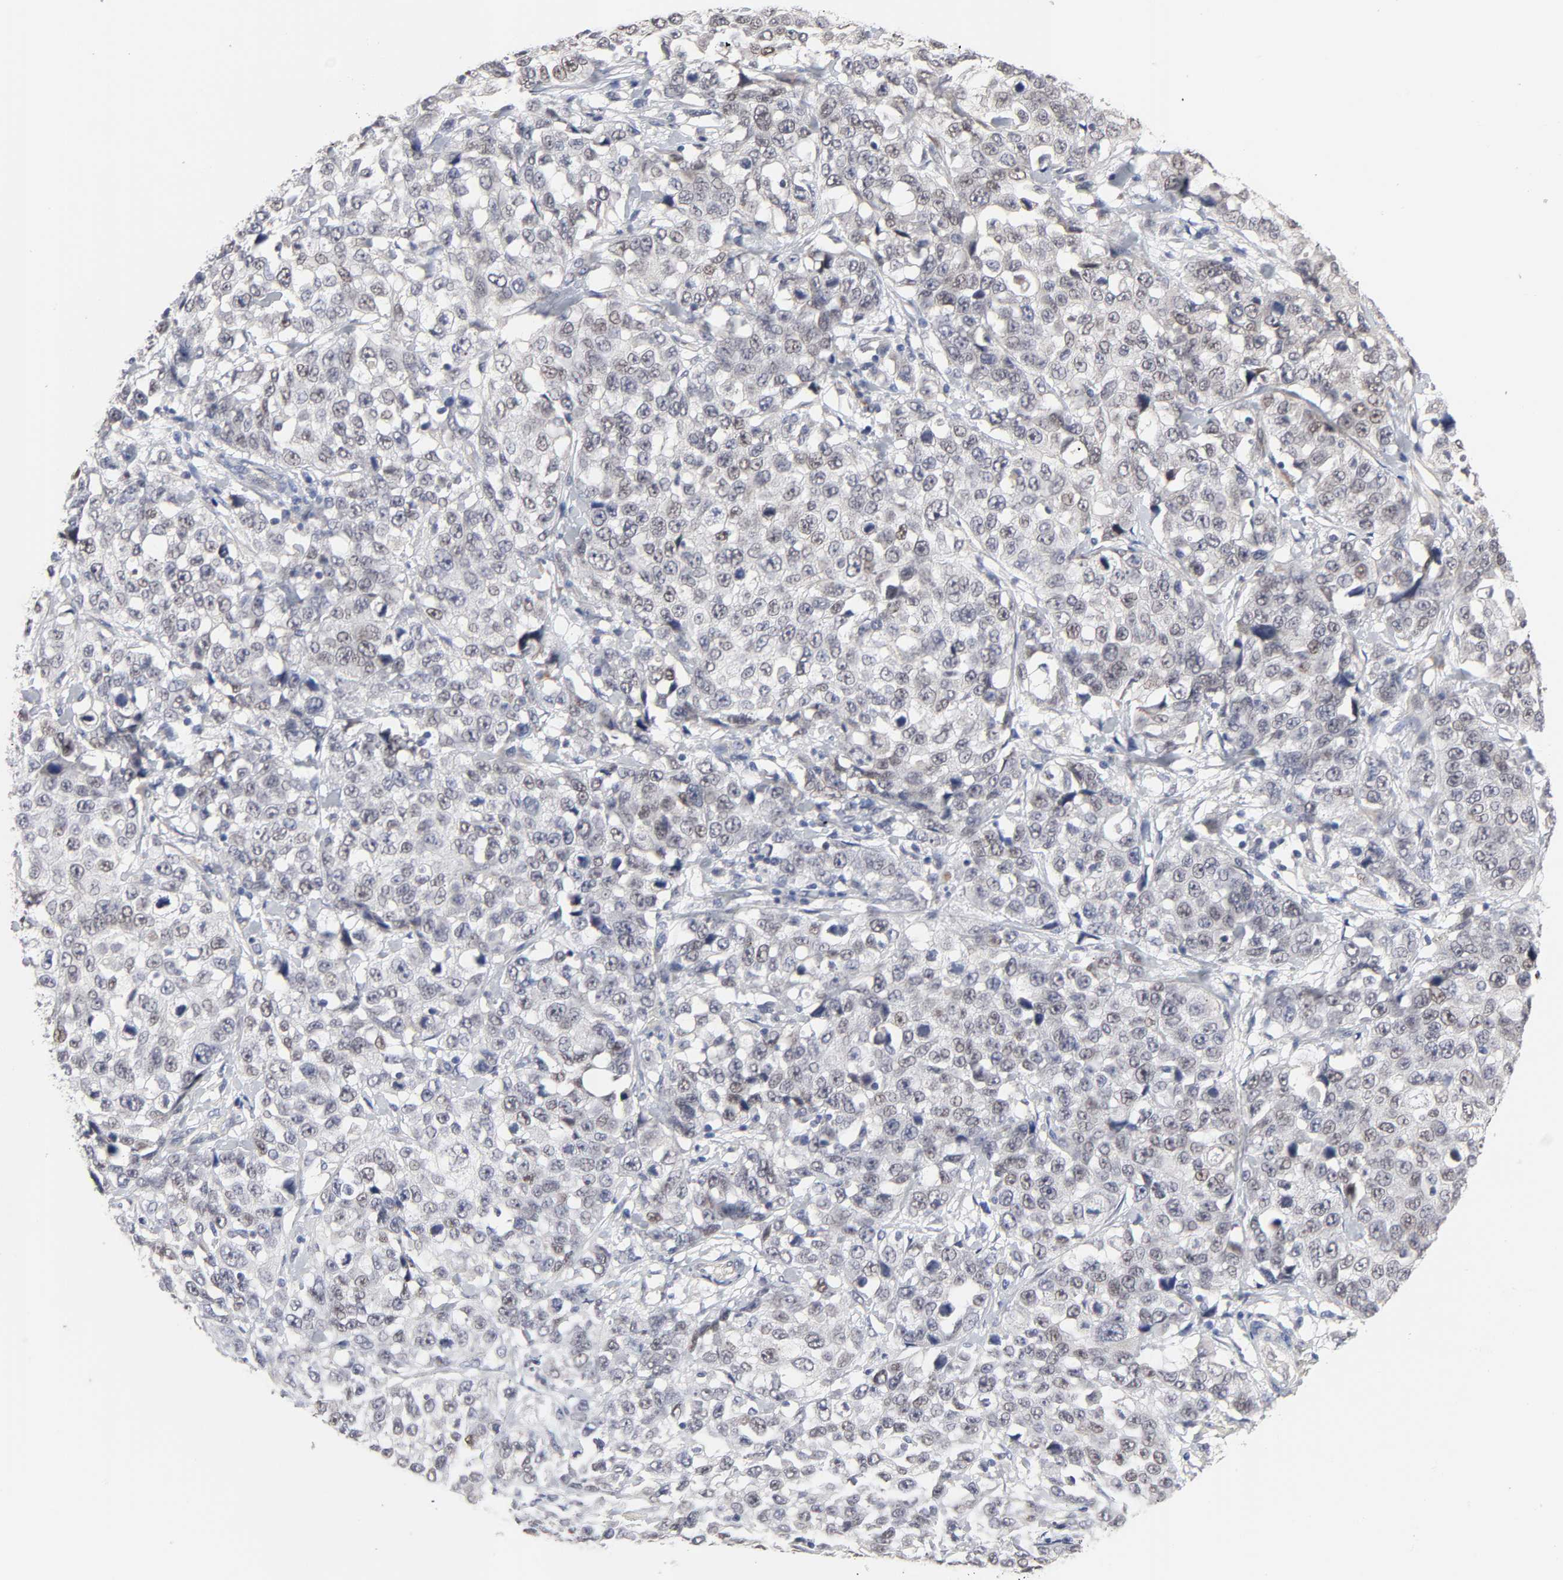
{"staining": {"intensity": "weak", "quantity": "25%-75%", "location": "nuclear"}, "tissue": "stomach cancer", "cell_type": "Tumor cells", "image_type": "cancer", "snomed": [{"axis": "morphology", "description": "Normal tissue, NOS"}, {"axis": "morphology", "description": "Adenocarcinoma, NOS"}, {"axis": "topography", "description": "Stomach"}], "caption": "Approximately 25%-75% of tumor cells in adenocarcinoma (stomach) reveal weak nuclear protein staining as visualized by brown immunohistochemical staining.", "gene": "HNF4A", "patient": {"sex": "male", "age": 48}}